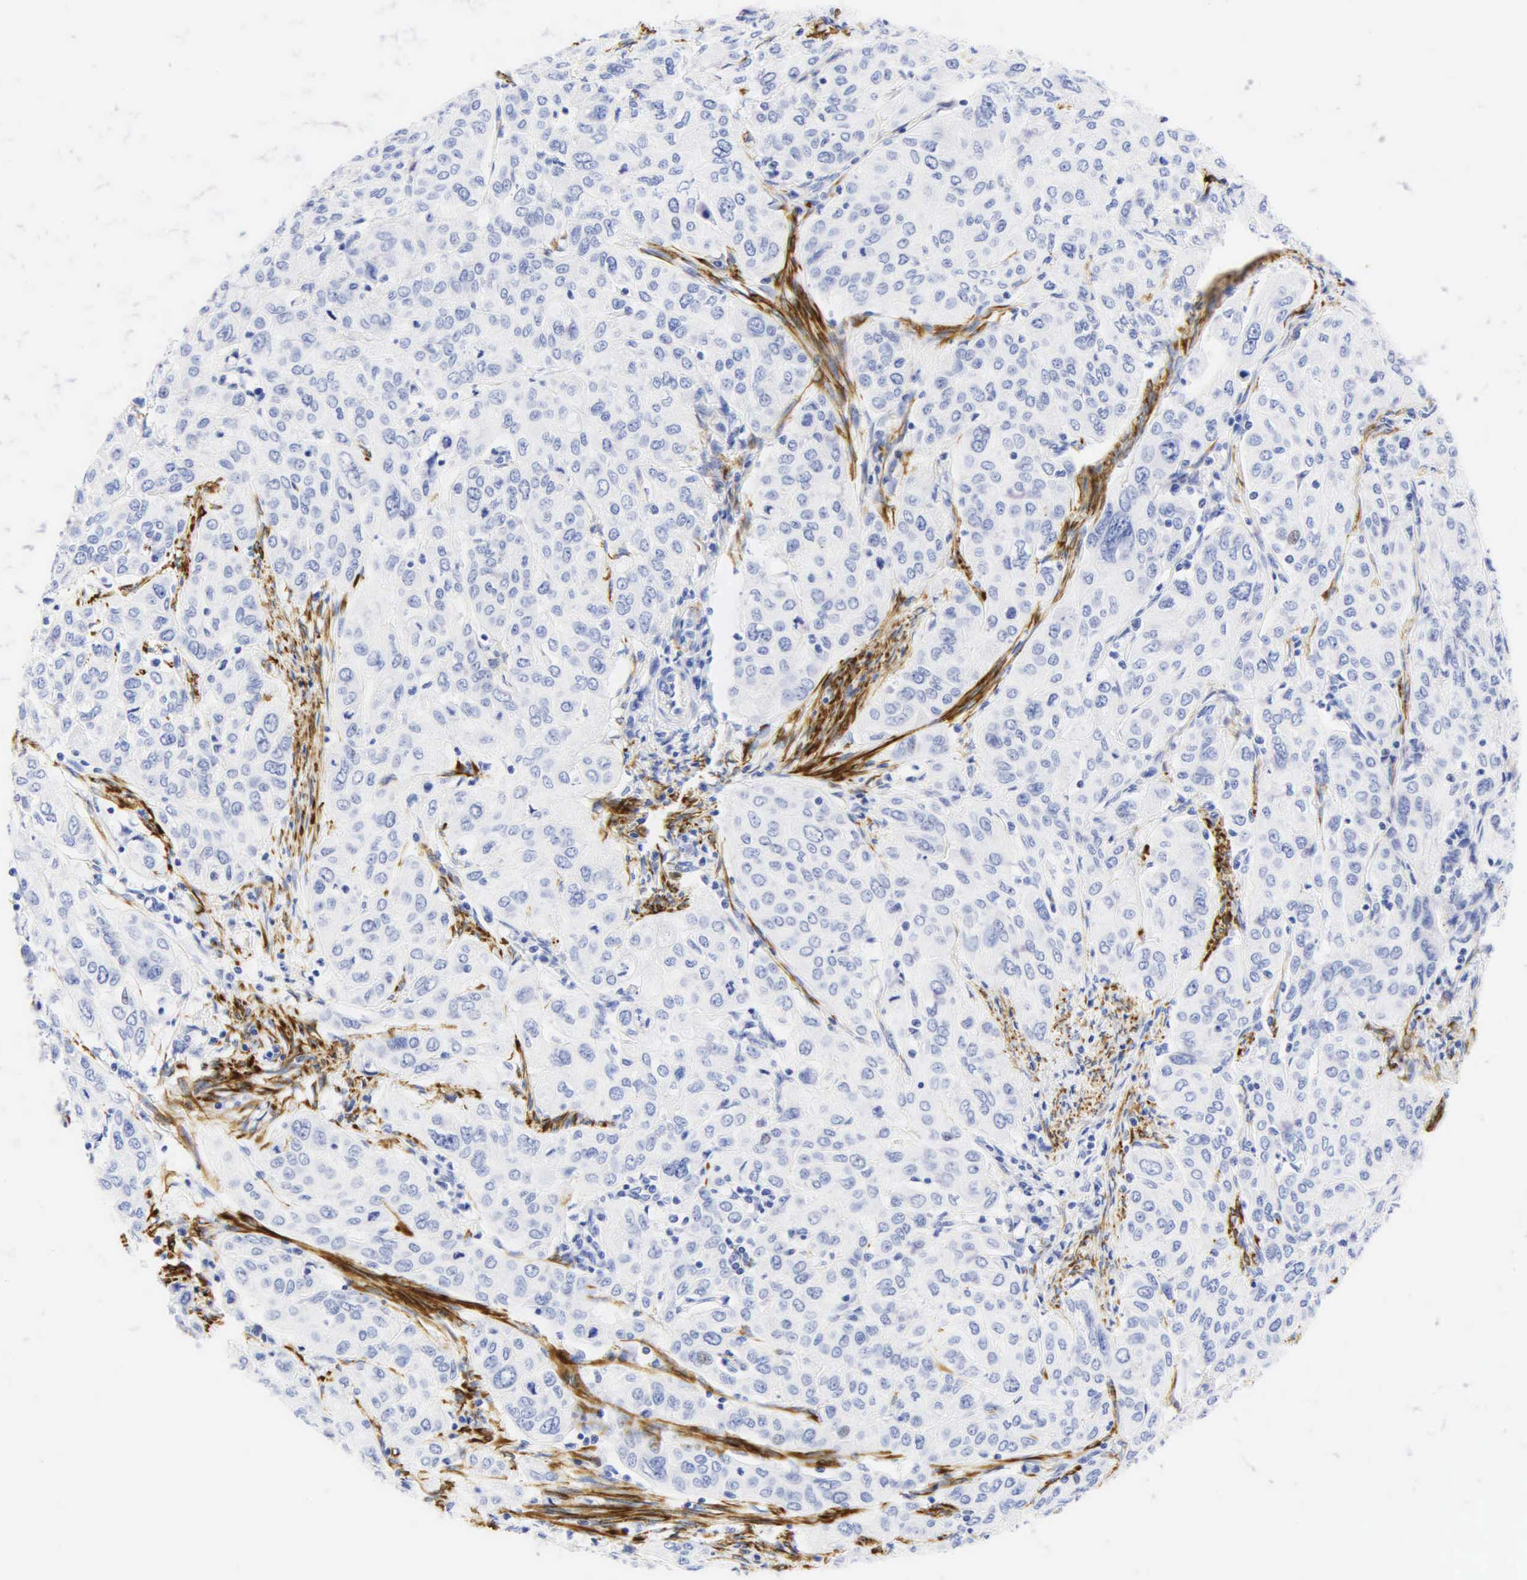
{"staining": {"intensity": "negative", "quantity": "none", "location": "none"}, "tissue": "cervical cancer", "cell_type": "Tumor cells", "image_type": "cancer", "snomed": [{"axis": "morphology", "description": "Squamous cell carcinoma, NOS"}, {"axis": "topography", "description": "Cervix"}], "caption": "This is an immunohistochemistry (IHC) photomicrograph of human cervical cancer. There is no expression in tumor cells.", "gene": "DES", "patient": {"sex": "female", "age": 38}}